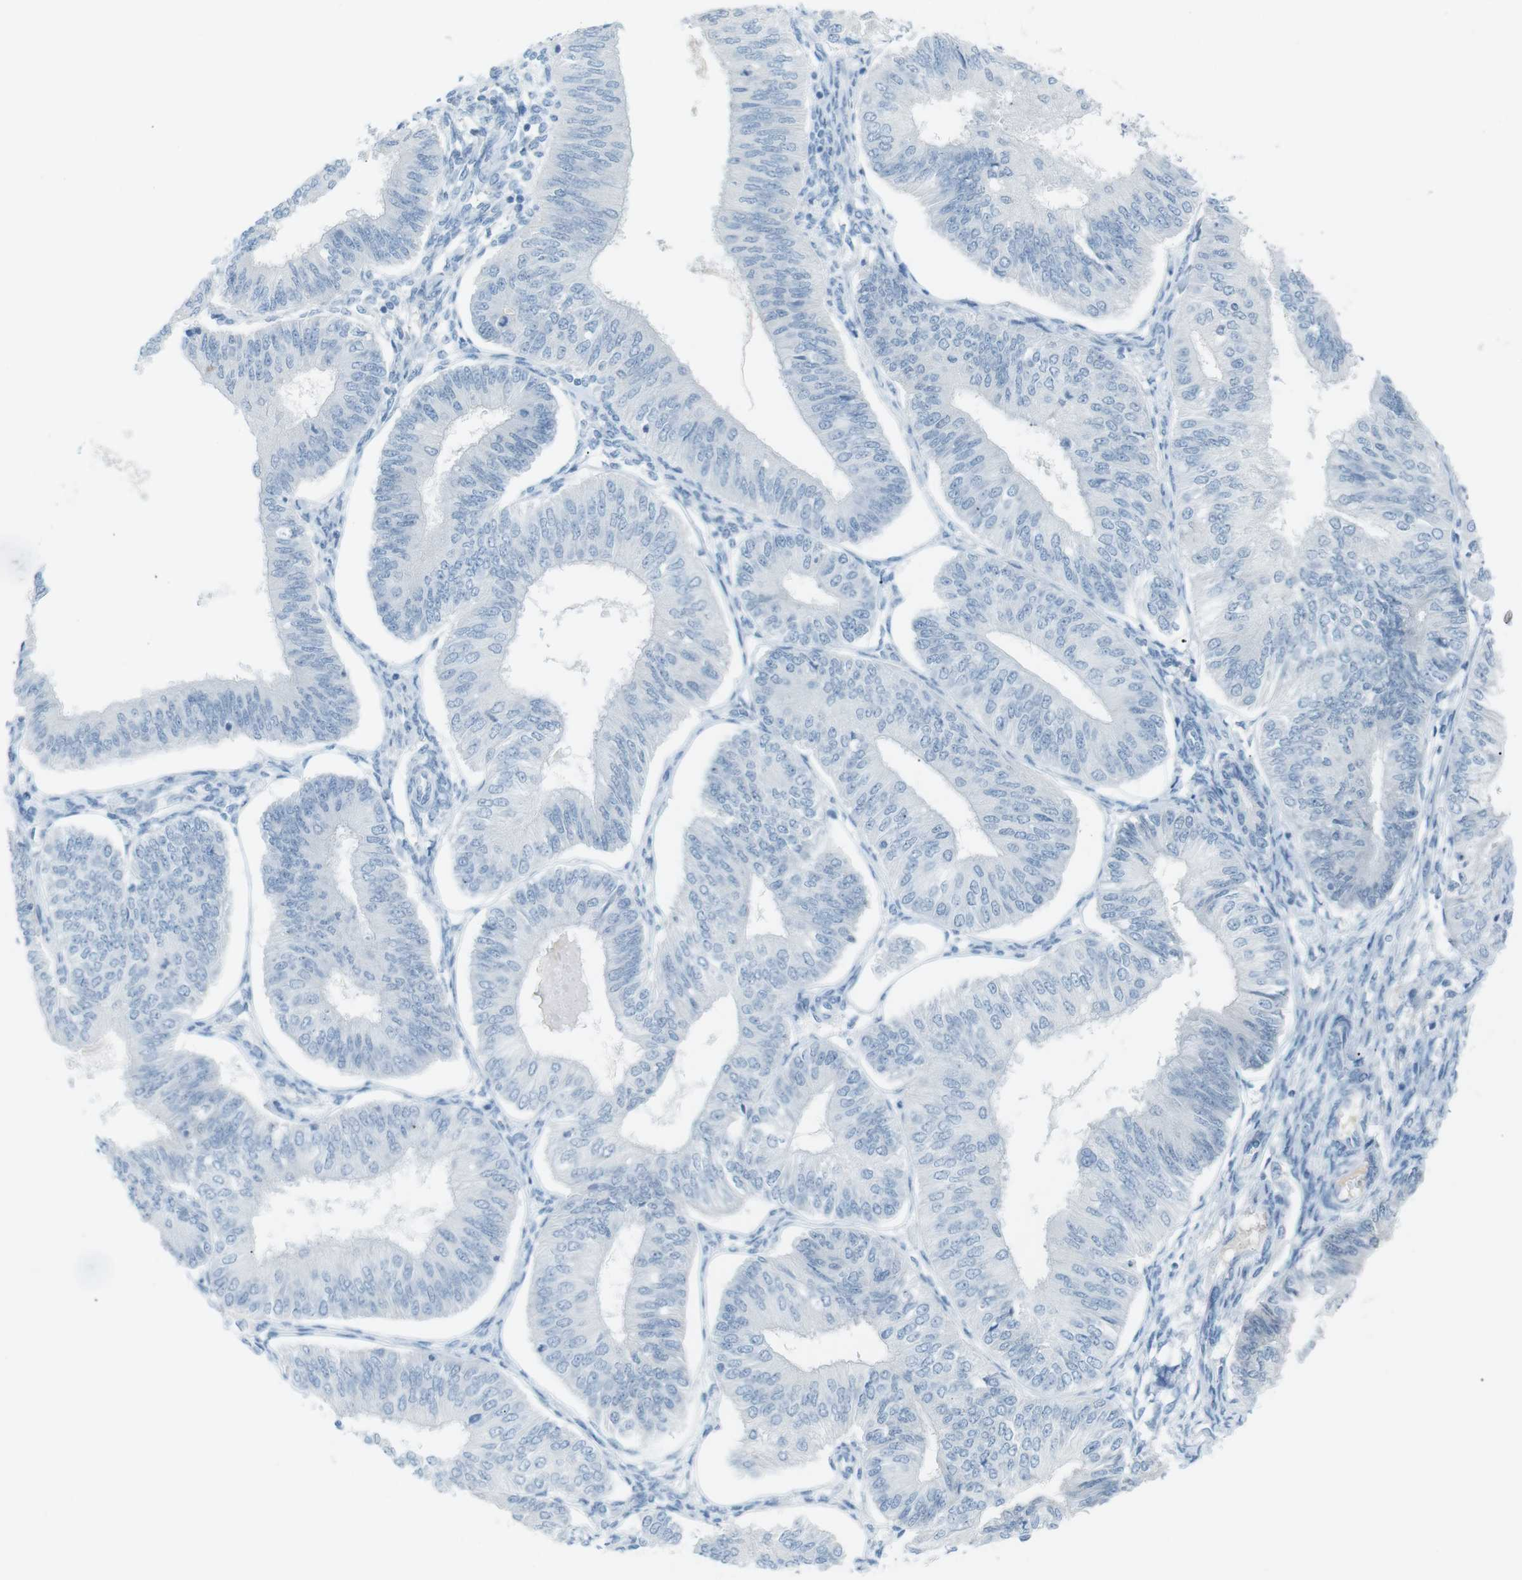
{"staining": {"intensity": "negative", "quantity": "none", "location": "none"}, "tissue": "endometrial cancer", "cell_type": "Tumor cells", "image_type": "cancer", "snomed": [{"axis": "morphology", "description": "Adenocarcinoma, NOS"}, {"axis": "topography", "description": "Endometrium"}], "caption": "Immunohistochemical staining of human endometrial cancer (adenocarcinoma) reveals no significant positivity in tumor cells.", "gene": "AZGP1", "patient": {"sex": "female", "age": 58}}